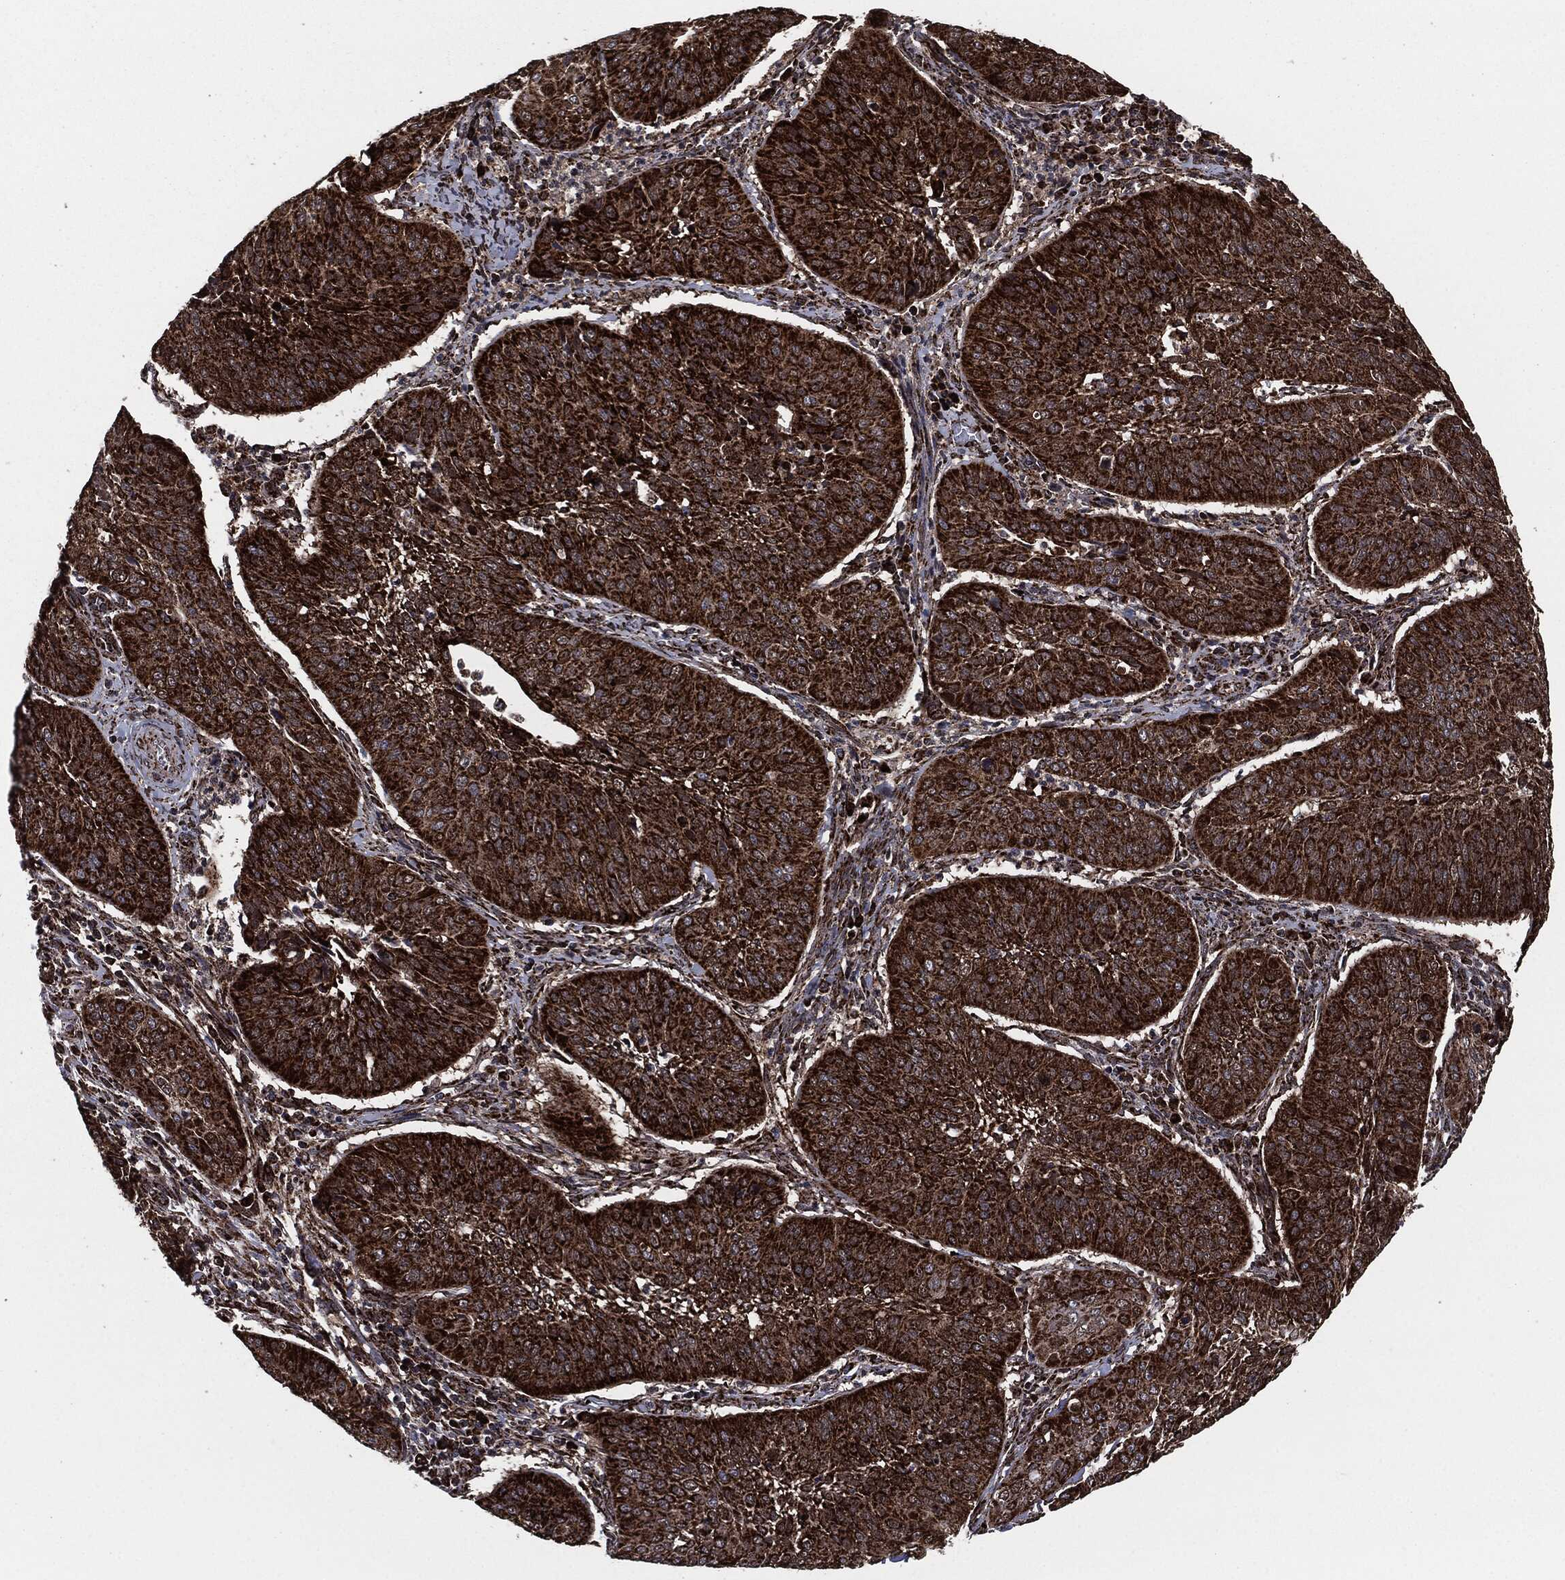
{"staining": {"intensity": "strong", "quantity": ">75%", "location": "cytoplasmic/membranous"}, "tissue": "cervical cancer", "cell_type": "Tumor cells", "image_type": "cancer", "snomed": [{"axis": "morphology", "description": "Normal tissue, NOS"}, {"axis": "morphology", "description": "Squamous cell carcinoma, NOS"}, {"axis": "topography", "description": "Cervix"}], "caption": "Cervical cancer (squamous cell carcinoma) stained with a protein marker shows strong staining in tumor cells.", "gene": "FH", "patient": {"sex": "female", "age": 39}}